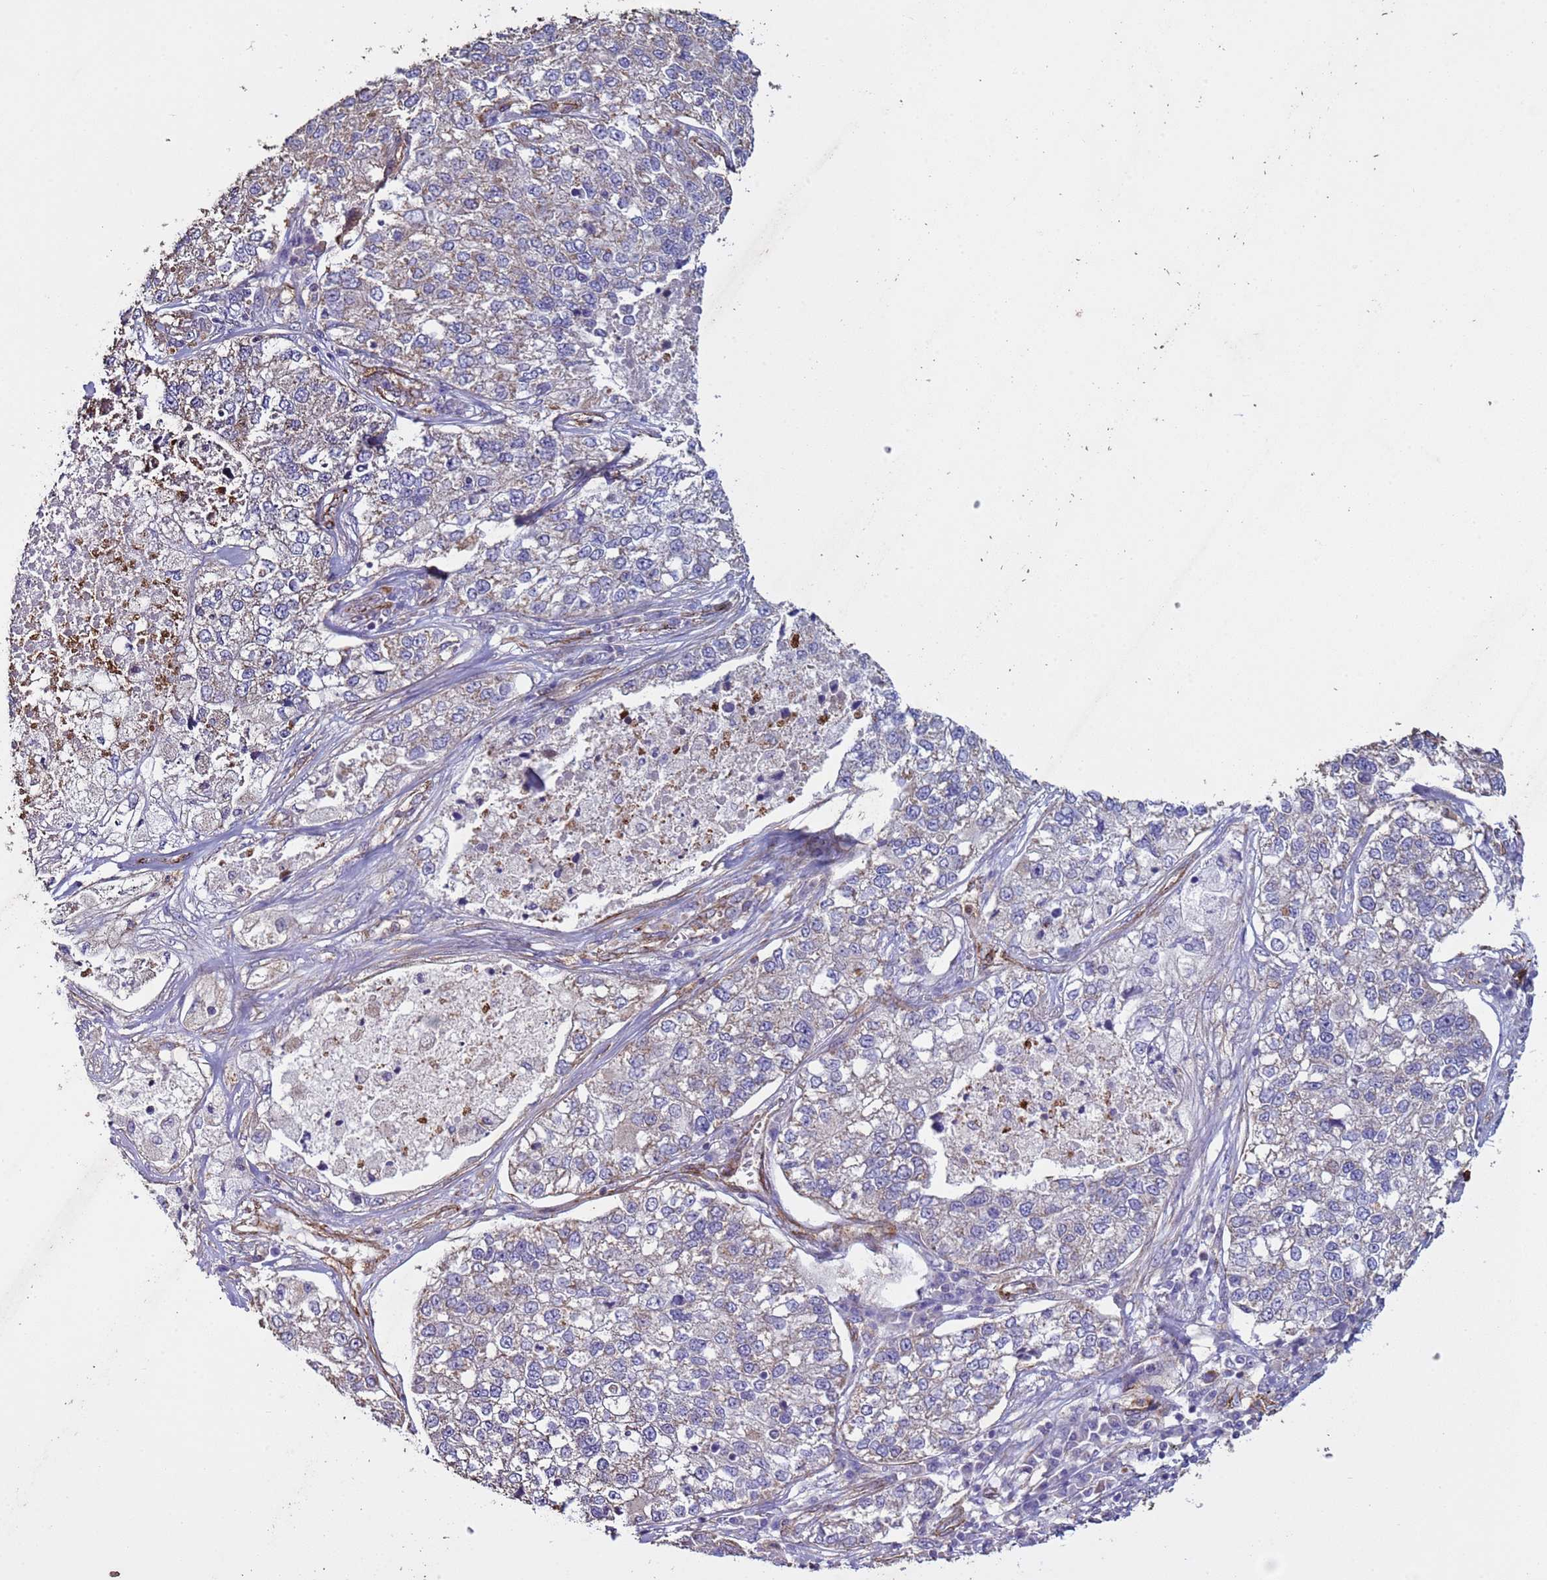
{"staining": {"intensity": "weak", "quantity": "25%-75%", "location": "cytoplasmic/membranous"}, "tissue": "lung cancer", "cell_type": "Tumor cells", "image_type": "cancer", "snomed": [{"axis": "morphology", "description": "Adenocarcinoma, NOS"}, {"axis": "topography", "description": "Lung"}], "caption": "Tumor cells demonstrate low levels of weak cytoplasmic/membranous staining in about 25%-75% of cells in lung cancer (adenocarcinoma).", "gene": "GASK1A", "patient": {"sex": "male", "age": 49}}